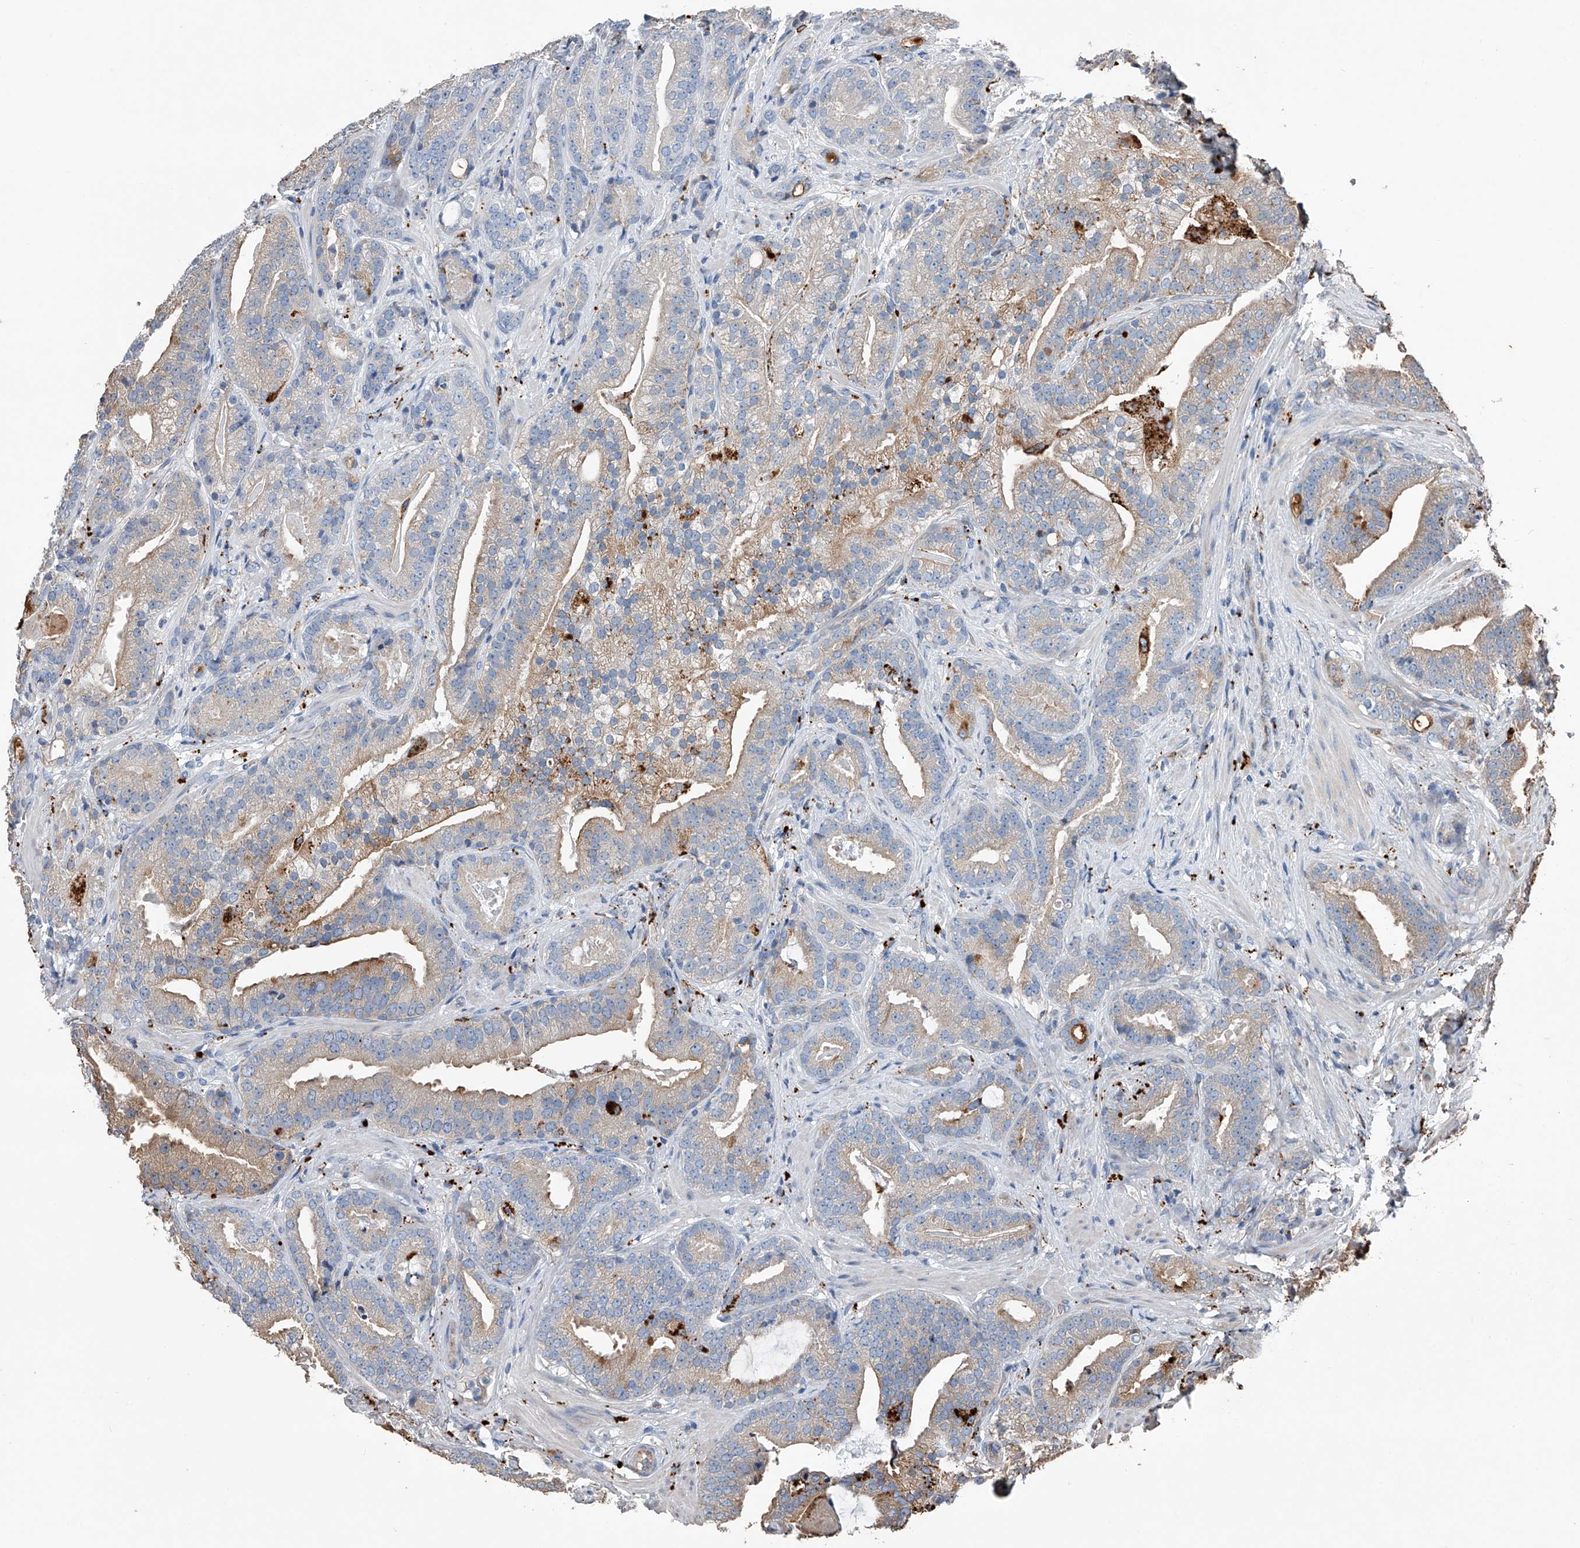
{"staining": {"intensity": "weak", "quantity": "25%-75%", "location": "cytoplasmic/membranous"}, "tissue": "prostate cancer", "cell_type": "Tumor cells", "image_type": "cancer", "snomed": [{"axis": "morphology", "description": "Adenocarcinoma, Low grade"}, {"axis": "topography", "description": "Prostate"}], "caption": "Immunohistochemistry (IHC) of prostate cancer (low-grade adenocarcinoma) displays low levels of weak cytoplasmic/membranous positivity in about 25%-75% of tumor cells.", "gene": "ZNF772", "patient": {"sex": "male", "age": 67}}